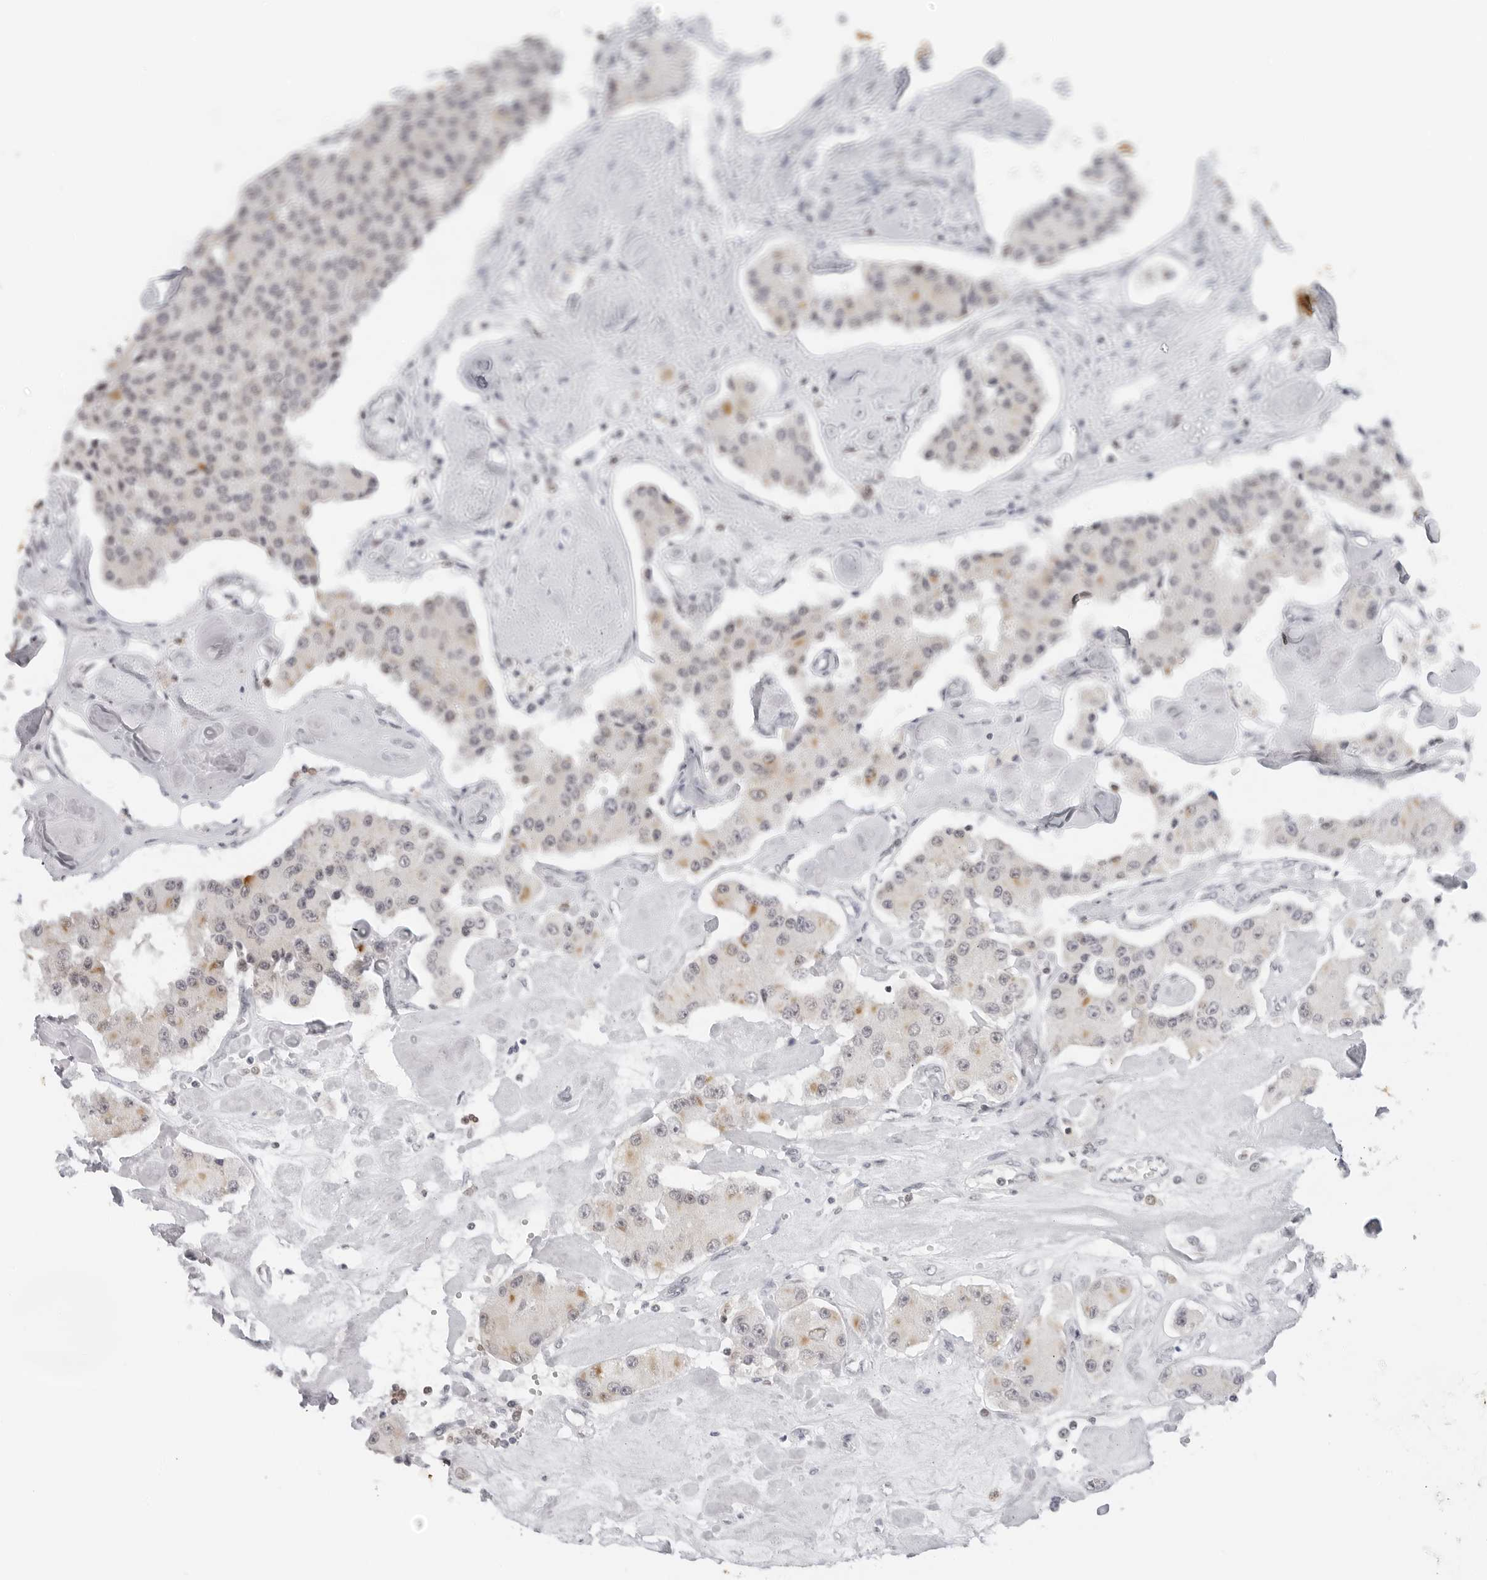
{"staining": {"intensity": "moderate", "quantity": "<25%", "location": "cytoplasmic/membranous"}, "tissue": "carcinoid", "cell_type": "Tumor cells", "image_type": "cancer", "snomed": [{"axis": "morphology", "description": "Carcinoid, malignant, NOS"}, {"axis": "topography", "description": "Pancreas"}], "caption": "High-power microscopy captured an immunohistochemistry (IHC) photomicrograph of malignant carcinoid, revealing moderate cytoplasmic/membranous staining in approximately <25% of tumor cells.", "gene": "FLG2", "patient": {"sex": "male", "age": 41}}